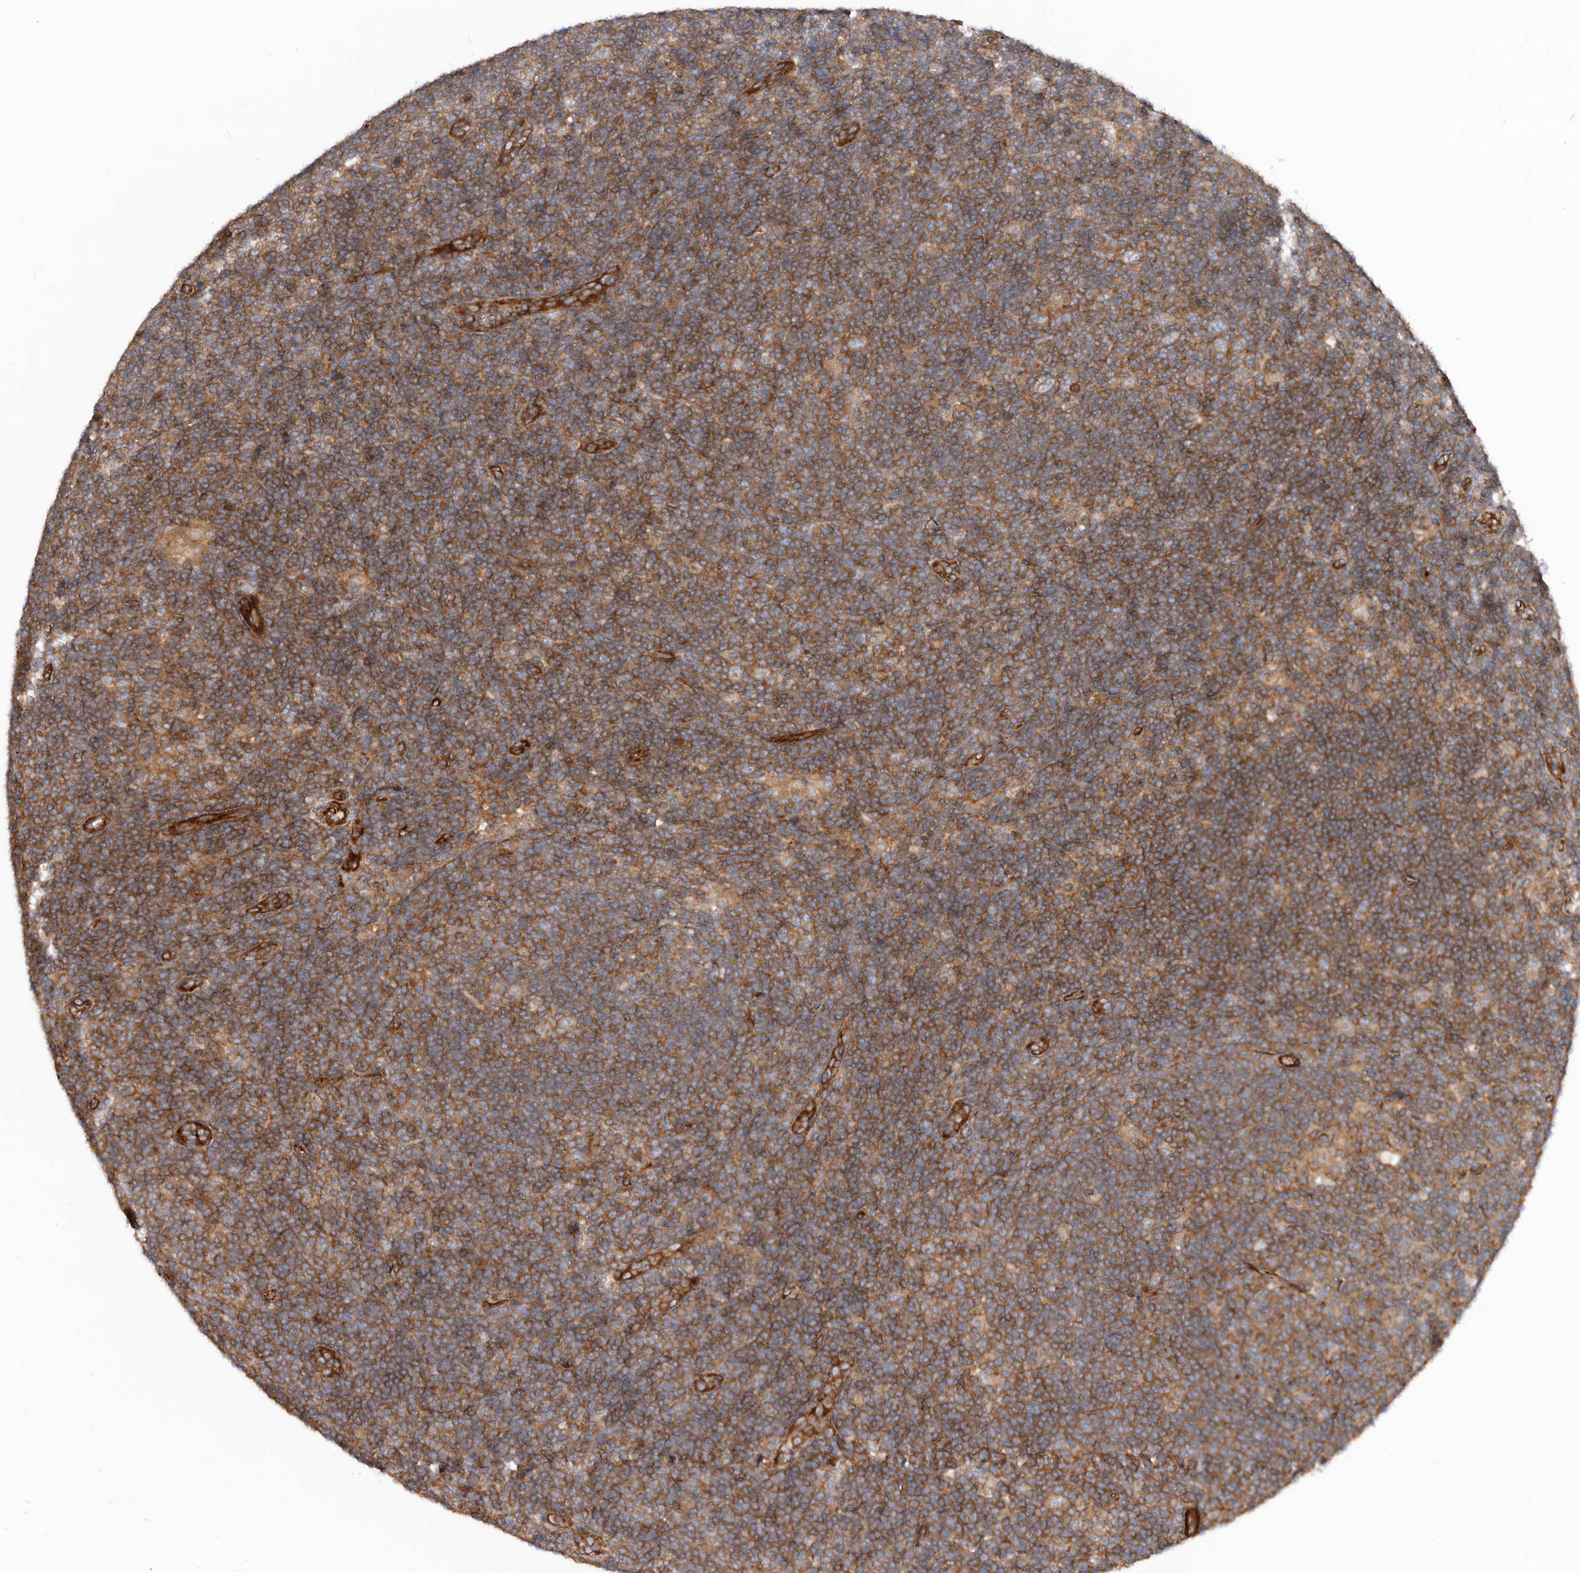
{"staining": {"intensity": "moderate", "quantity": ">75%", "location": "cytoplasmic/membranous"}, "tissue": "lymphoma", "cell_type": "Tumor cells", "image_type": "cancer", "snomed": [{"axis": "morphology", "description": "Hodgkin's disease, NOS"}, {"axis": "topography", "description": "Lymph node"}], "caption": "Tumor cells show medium levels of moderate cytoplasmic/membranous staining in about >75% of cells in Hodgkin's disease.", "gene": "TMC7", "patient": {"sex": "female", "age": 57}}